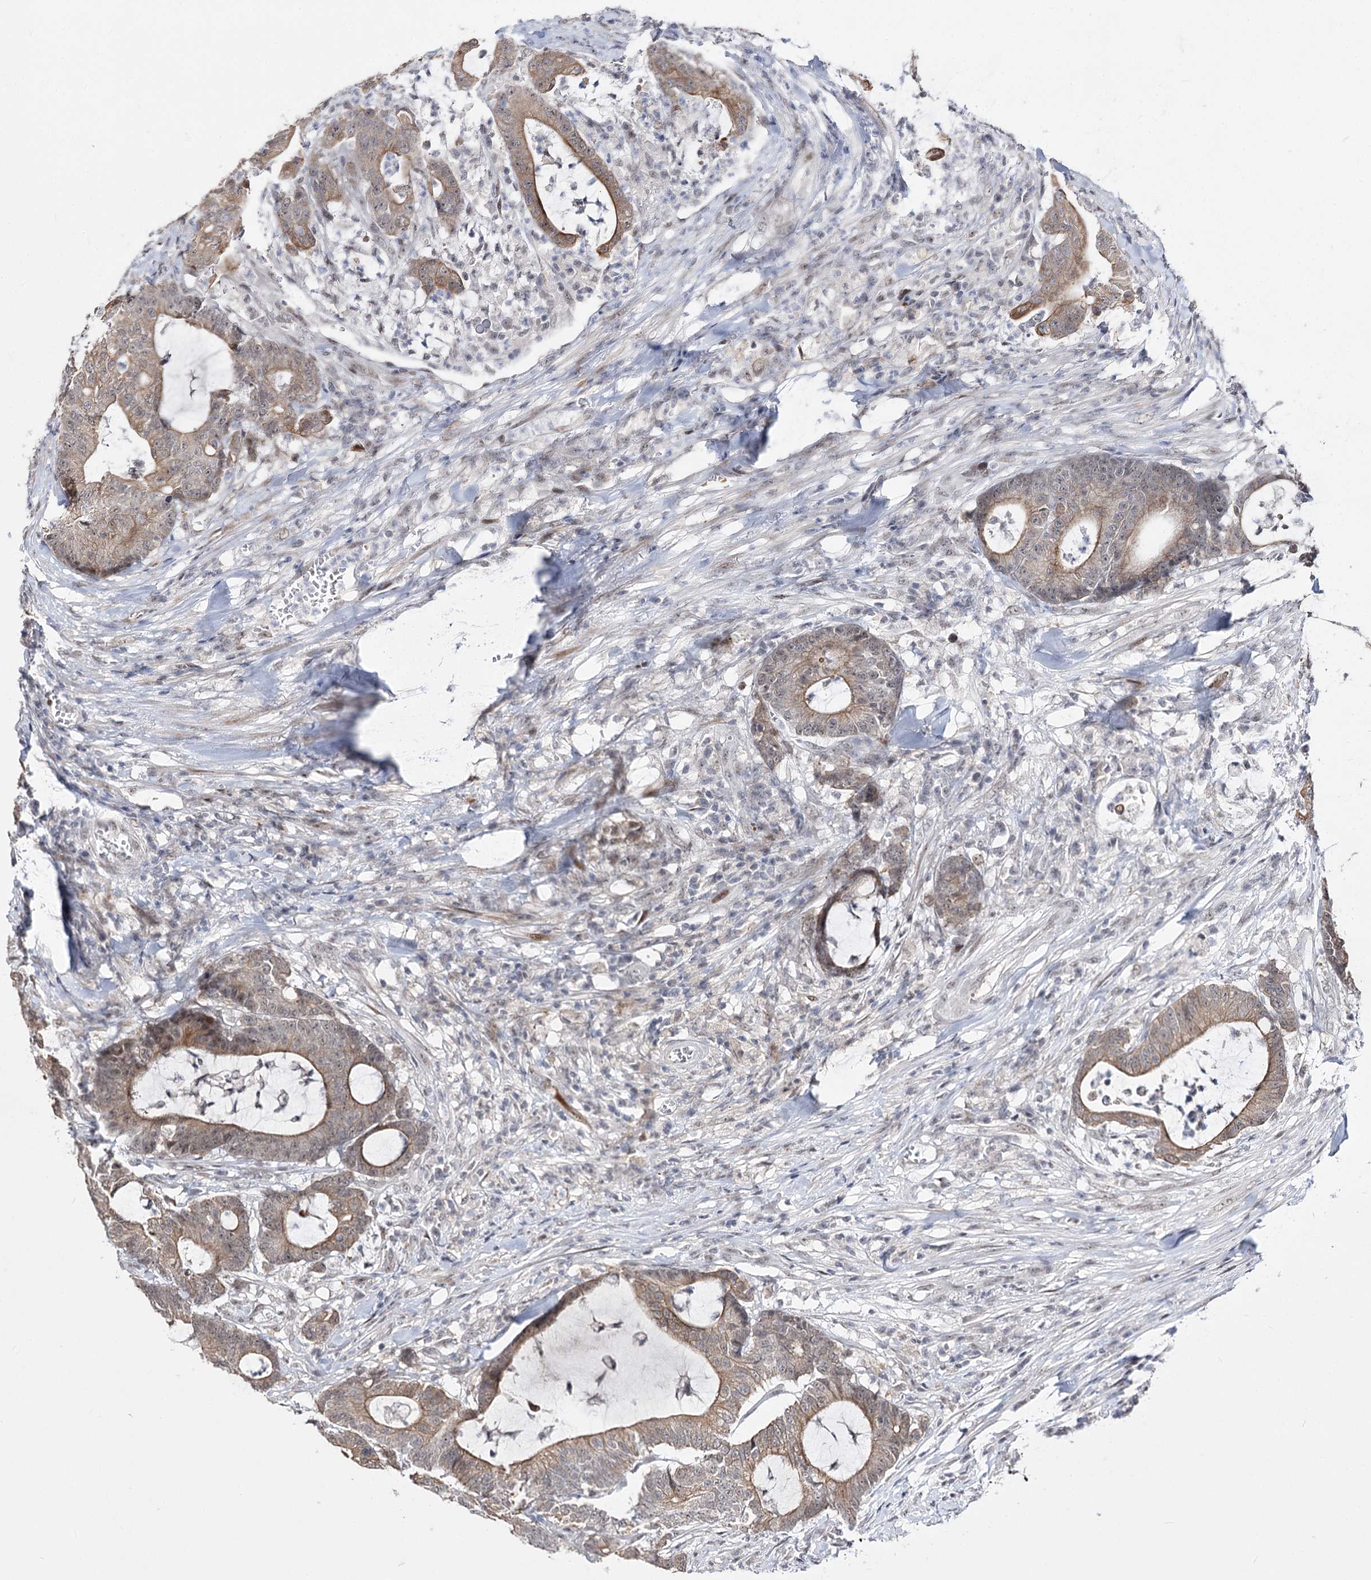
{"staining": {"intensity": "weak", "quantity": "25%-75%", "location": "cytoplasmic/membranous"}, "tissue": "colorectal cancer", "cell_type": "Tumor cells", "image_type": "cancer", "snomed": [{"axis": "morphology", "description": "Adenocarcinoma, NOS"}, {"axis": "topography", "description": "Colon"}], "caption": "Immunohistochemistry (IHC) staining of adenocarcinoma (colorectal), which shows low levels of weak cytoplasmic/membranous expression in about 25%-75% of tumor cells indicating weak cytoplasmic/membranous protein expression. The staining was performed using DAB (brown) for protein detection and nuclei were counterstained in hematoxylin (blue).", "gene": "STOX1", "patient": {"sex": "female", "age": 84}}